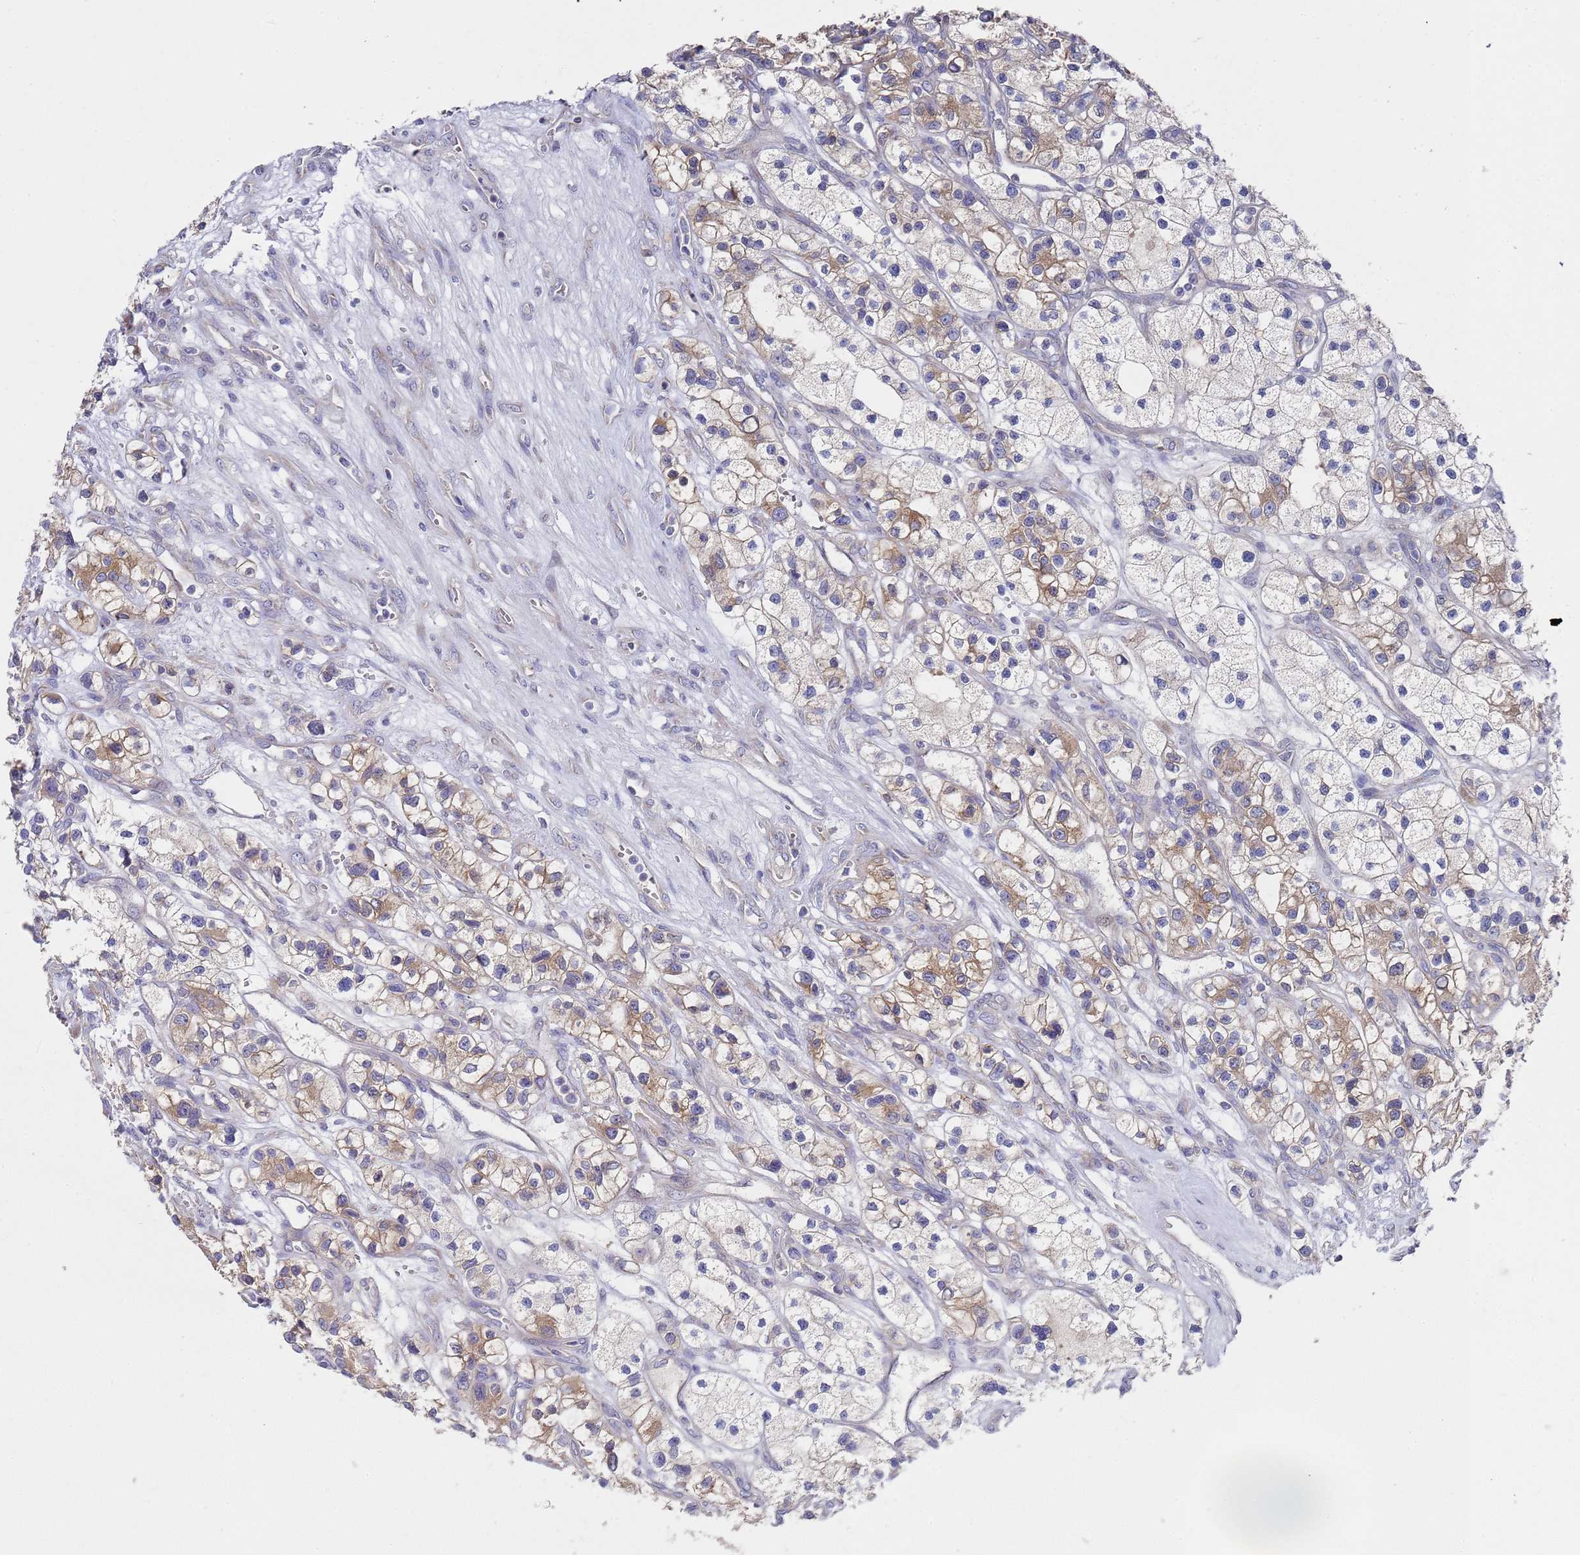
{"staining": {"intensity": "moderate", "quantity": "25%-75%", "location": "cytoplasmic/membranous"}, "tissue": "renal cancer", "cell_type": "Tumor cells", "image_type": "cancer", "snomed": [{"axis": "morphology", "description": "Adenocarcinoma, NOS"}, {"axis": "topography", "description": "Kidney"}], "caption": "A micrograph of human adenocarcinoma (renal) stained for a protein demonstrates moderate cytoplasmic/membranous brown staining in tumor cells.", "gene": "NPEPPS", "patient": {"sex": "female", "age": 57}}